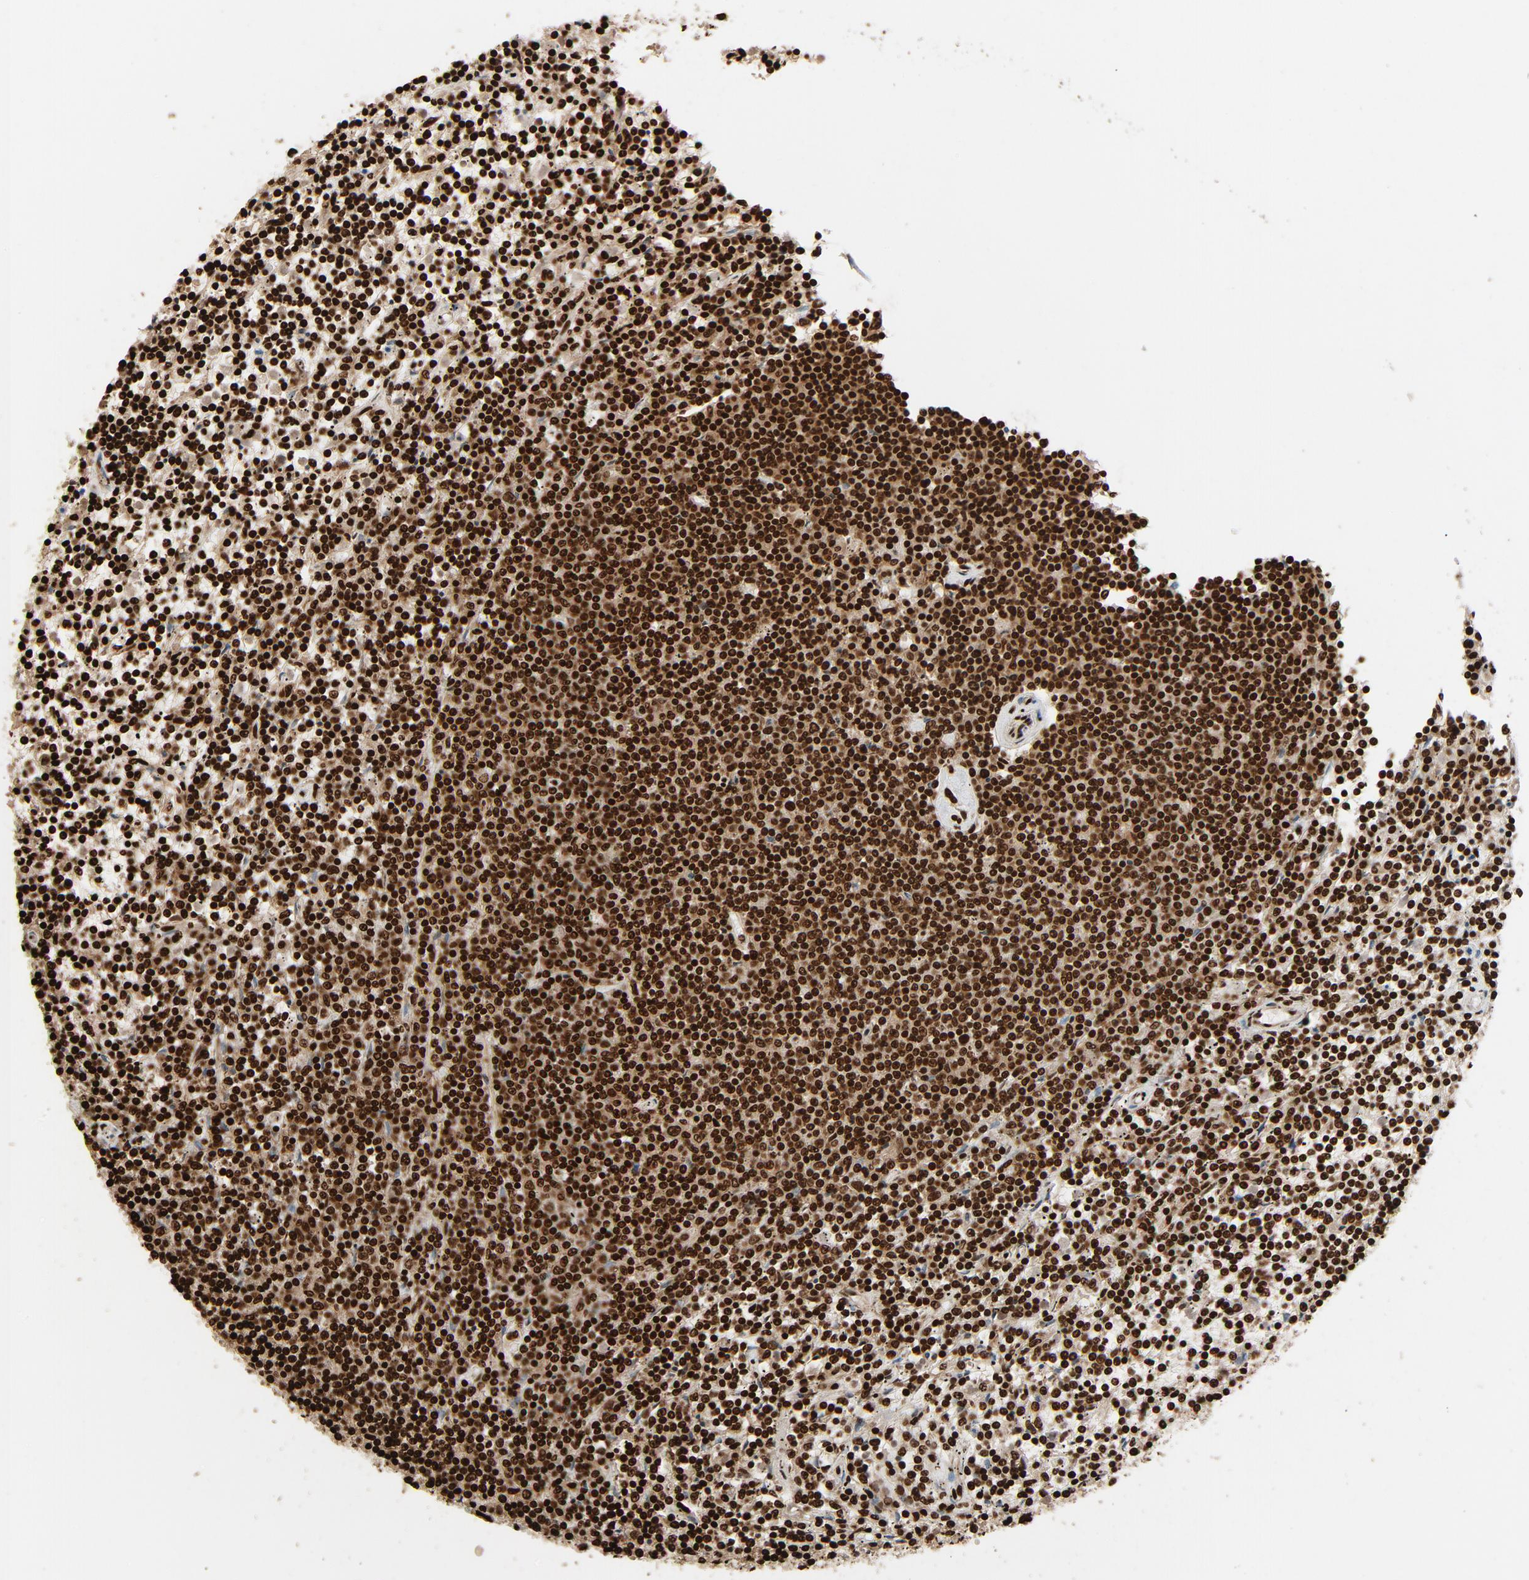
{"staining": {"intensity": "strong", "quantity": ">75%", "location": "nuclear"}, "tissue": "lymphoma", "cell_type": "Tumor cells", "image_type": "cancer", "snomed": [{"axis": "morphology", "description": "Malignant lymphoma, non-Hodgkin's type, Low grade"}, {"axis": "topography", "description": "Spleen"}], "caption": "A histopathology image showing strong nuclear expression in about >75% of tumor cells in malignant lymphoma, non-Hodgkin's type (low-grade), as visualized by brown immunohistochemical staining.", "gene": "TP53BP1", "patient": {"sex": "female", "age": 50}}